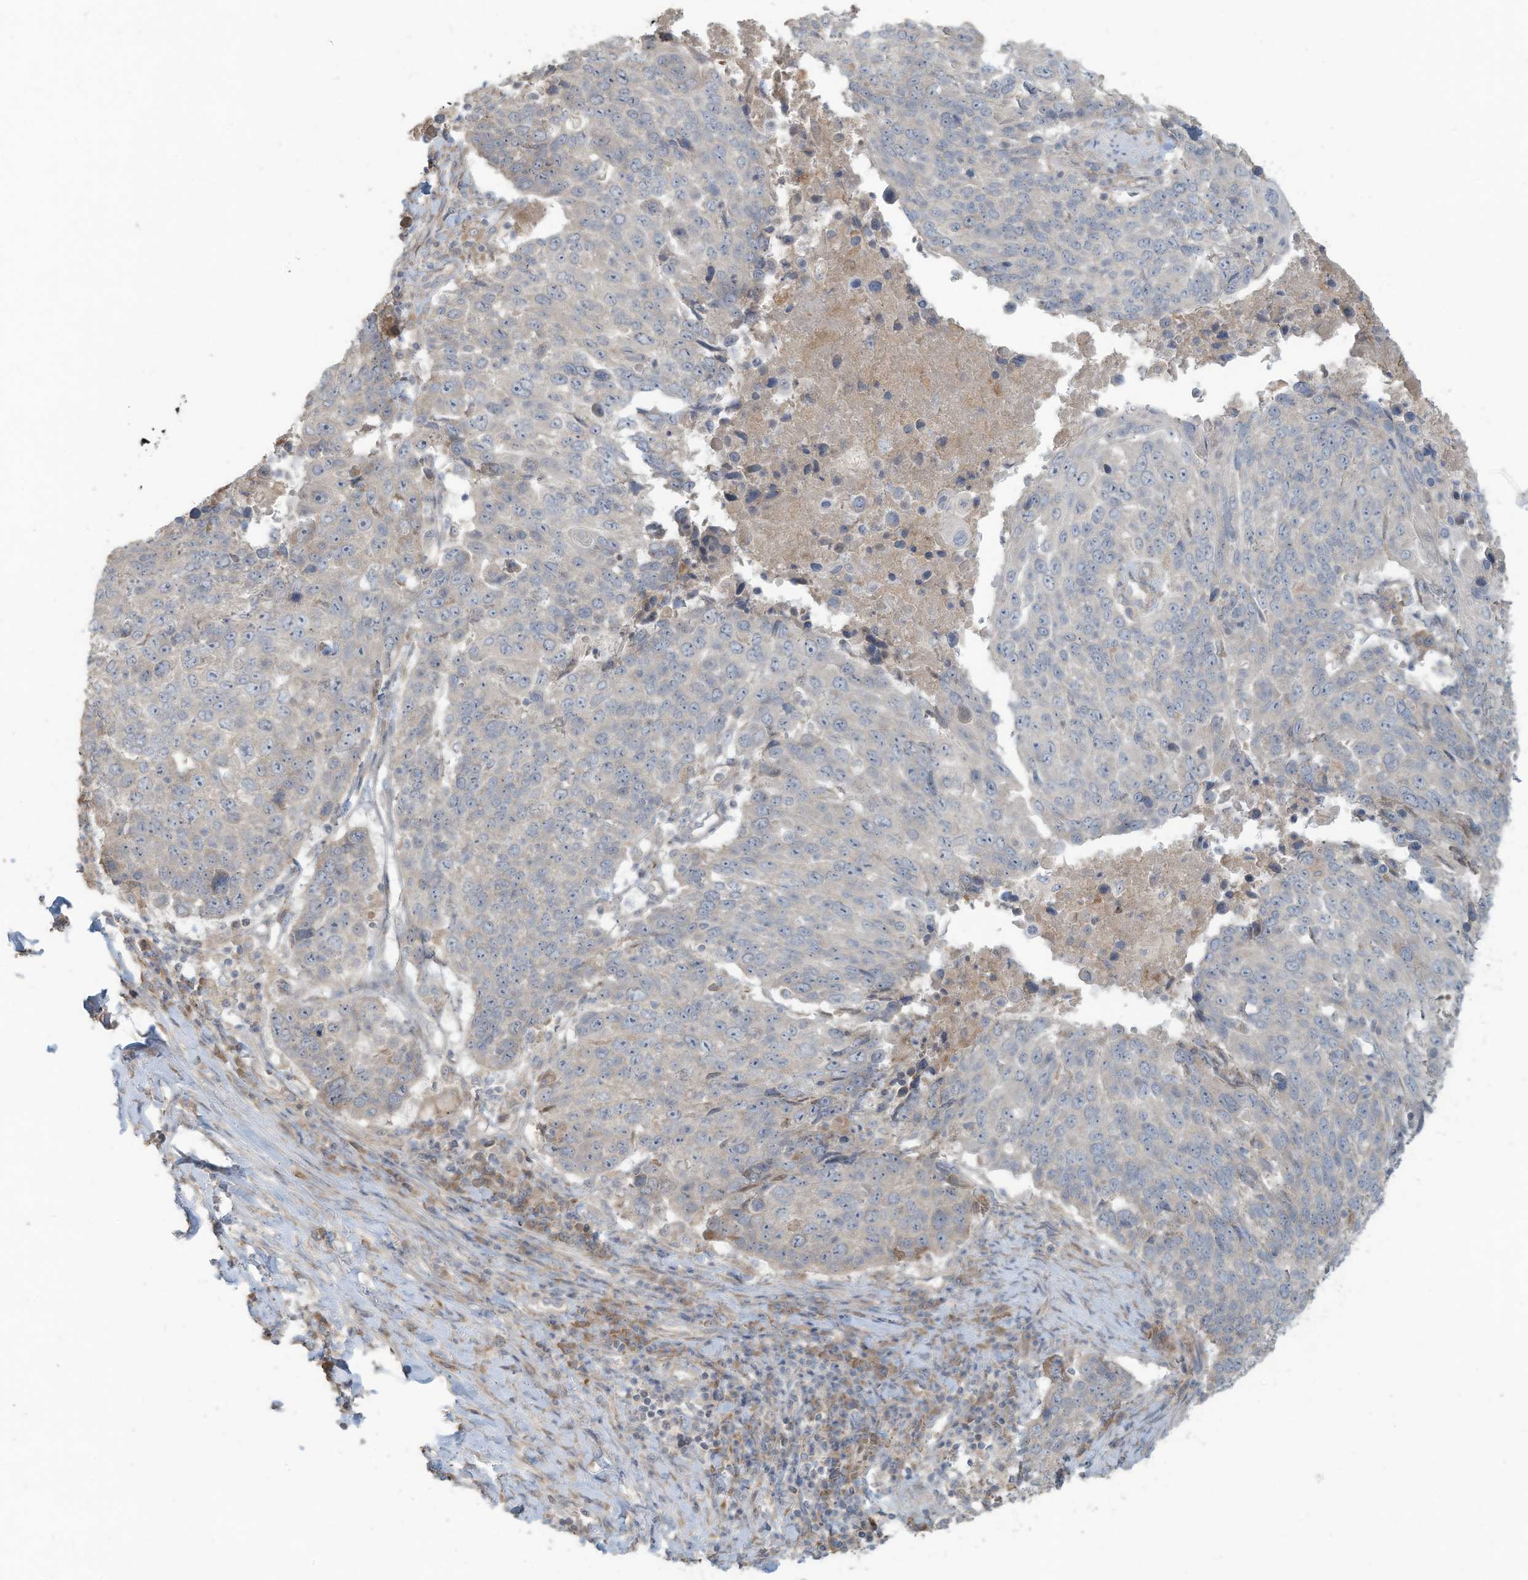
{"staining": {"intensity": "negative", "quantity": "none", "location": "none"}, "tissue": "lung cancer", "cell_type": "Tumor cells", "image_type": "cancer", "snomed": [{"axis": "morphology", "description": "Squamous cell carcinoma, NOS"}, {"axis": "topography", "description": "Lung"}], "caption": "Immunohistochemistry of squamous cell carcinoma (lung) reveals no staining in tumor cells. The staining was performed using DAB to visualize the protein expression in brown, while the nuclei were stained in blue with hematoxylin (Magnification: 20x).", "gene": "MAGIX", "patient": {"sex": "male", "age": 66}}